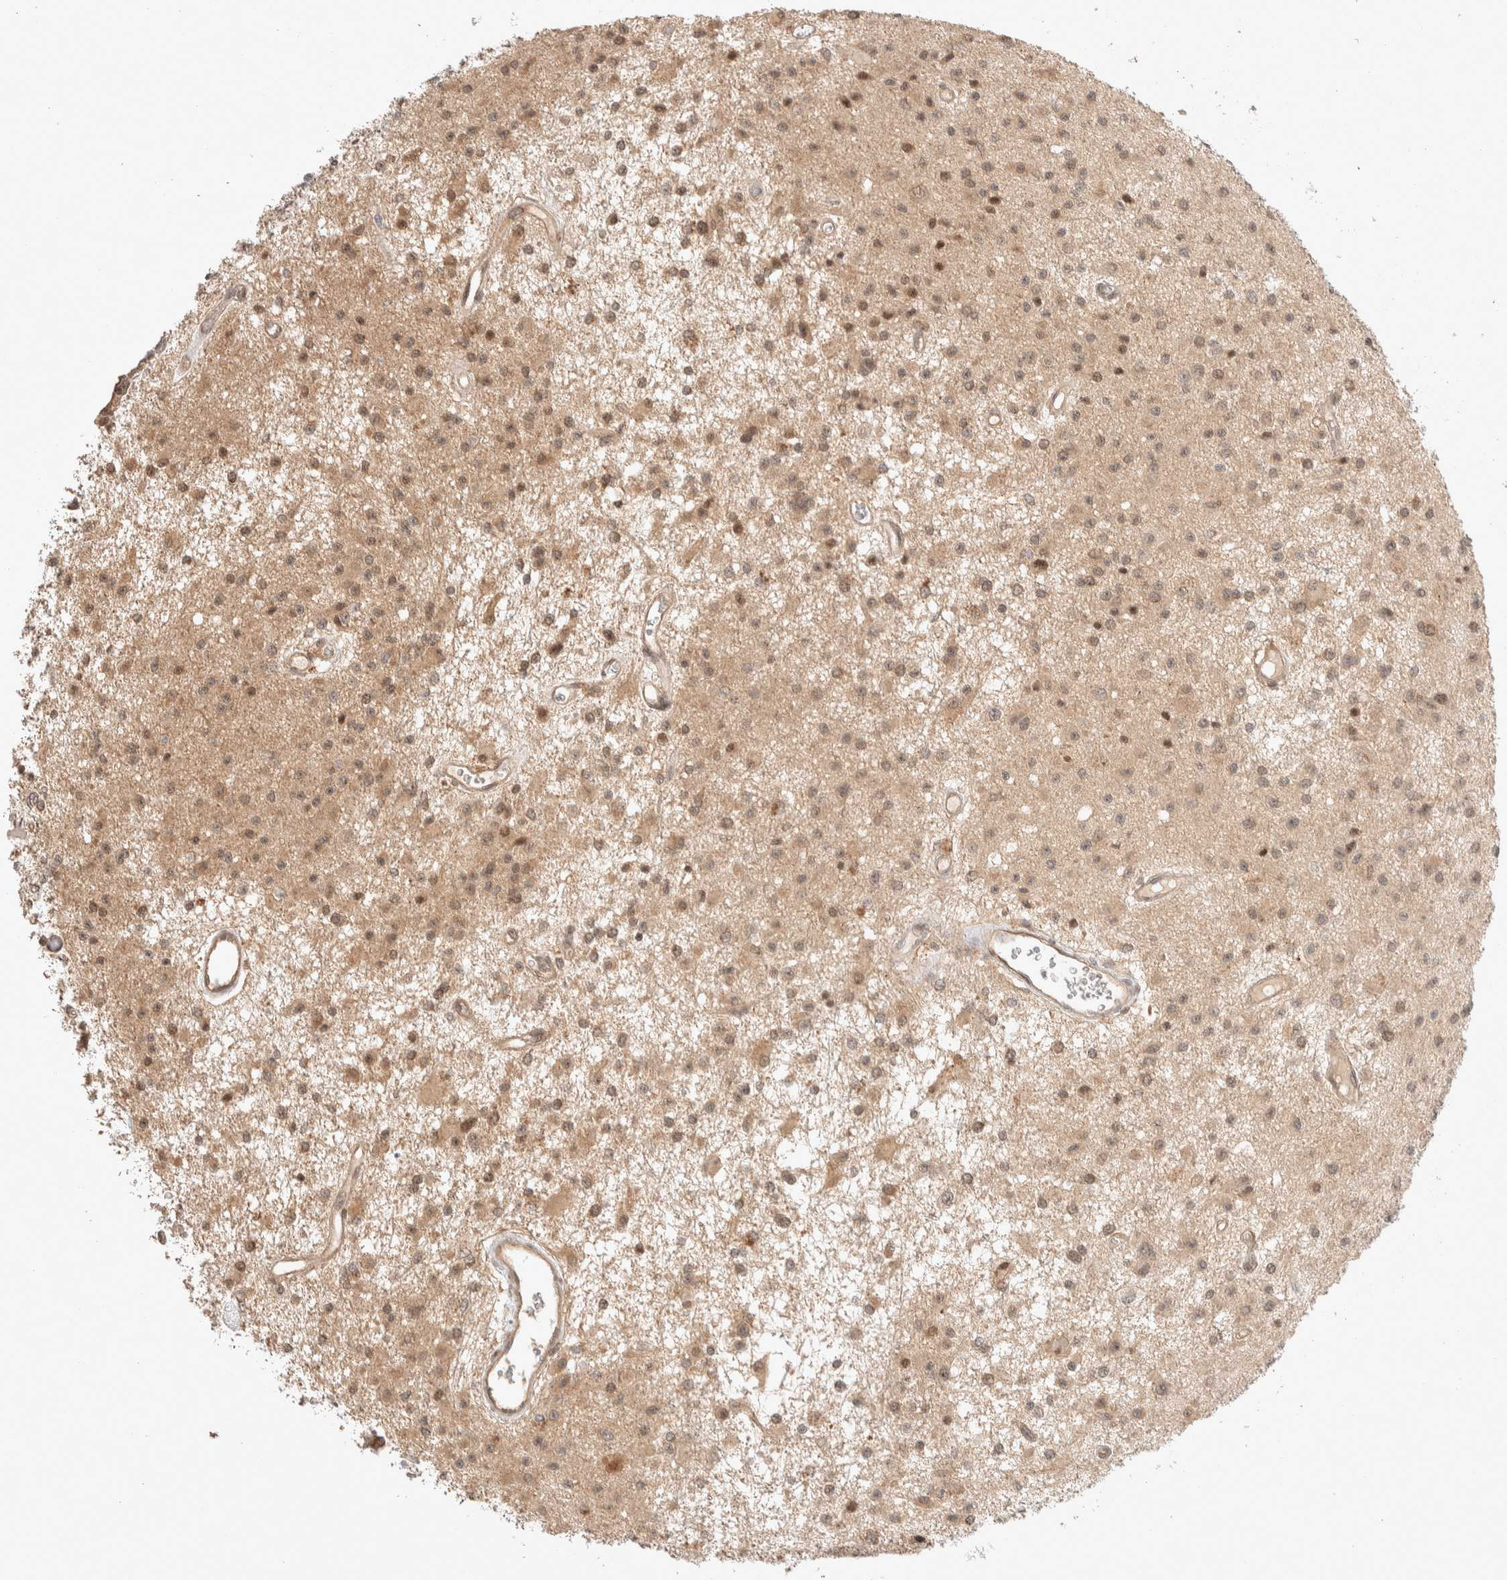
{"staining": {"intensity": "moderate", "quantity": ">75%", "location": "cytoplasmic/membranous,nuclear"}, "tissue": "glioma", "cell_type": "Tumor cells", "image_type": "cancer", "snomed": [{"axis": "morphology", "description": "Glioma, malignant, Low grade"}, {"axis": "topography", "description": "Brain"}], "caption": "Immunohistochemical staining of glioma shows medium levels of moderate cytoplasmic/membranous and nuclear positivity in about >75% of tumor cells.", "gene": "THRA", "patient": {"sex": "male", "age": 58}}